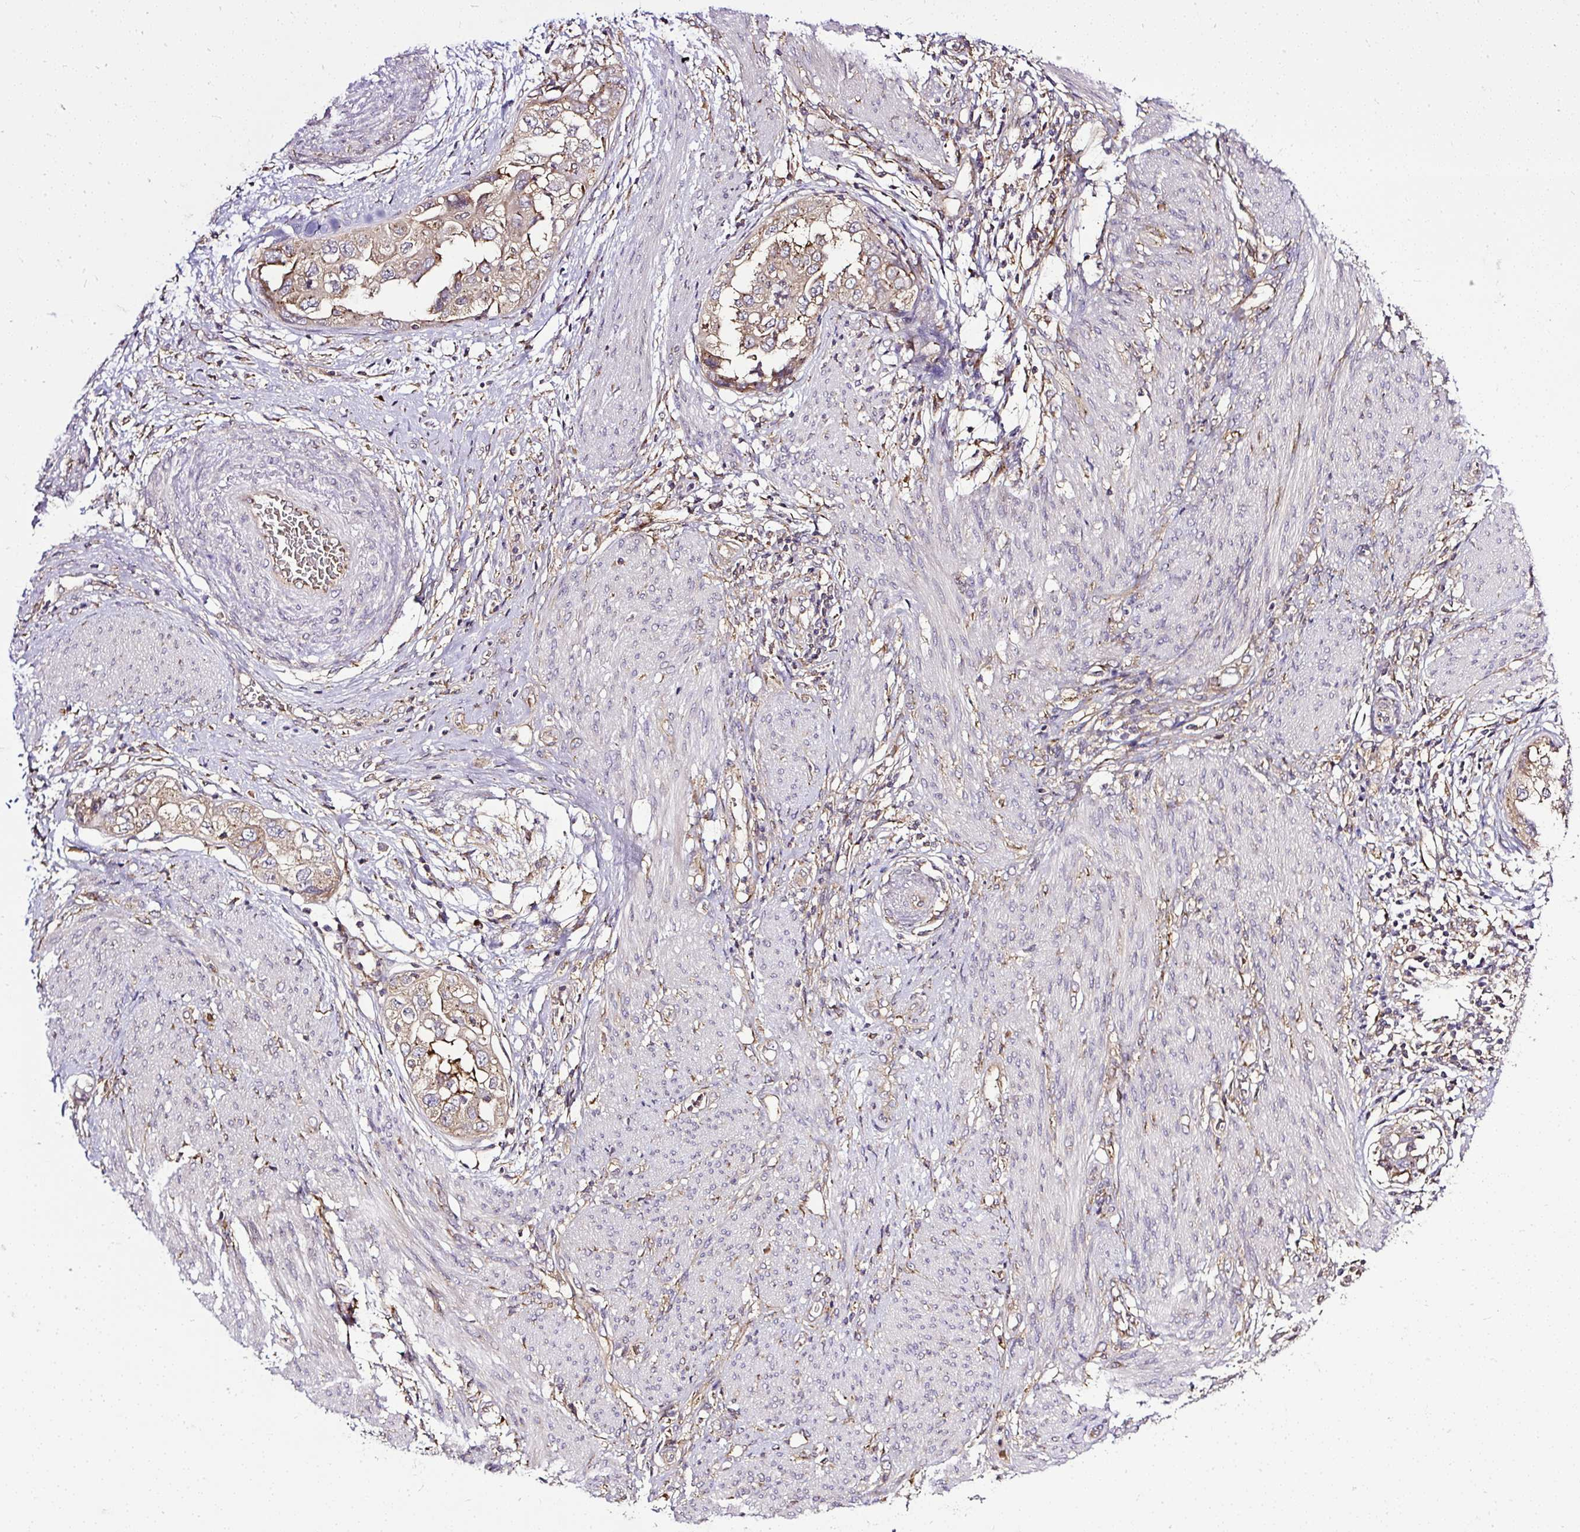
{"staining": {"intensity": "moderate", "quantity": ">75%", "location": "cytoplasmic/membranous"}, "tissue": "endometrial cancer", "cell_type": "Tumor cells", "image_type": "cancer", "snomed": [{"axis": "morphology", "description": "Adenocarcinoma, NOS"}, {"axis": "topography", "description": "Endometrium"}], "caption": "Immunohistochemistry photomicrograph of adenocarcinoma (endometrial) stained for a protein (brown), which displays medium levels of moderate cytoplasmic/membranous positivity in about >75% of tumor cells.", "gene": "SMC4", "patient": {"sex": "female", "age": 85}}